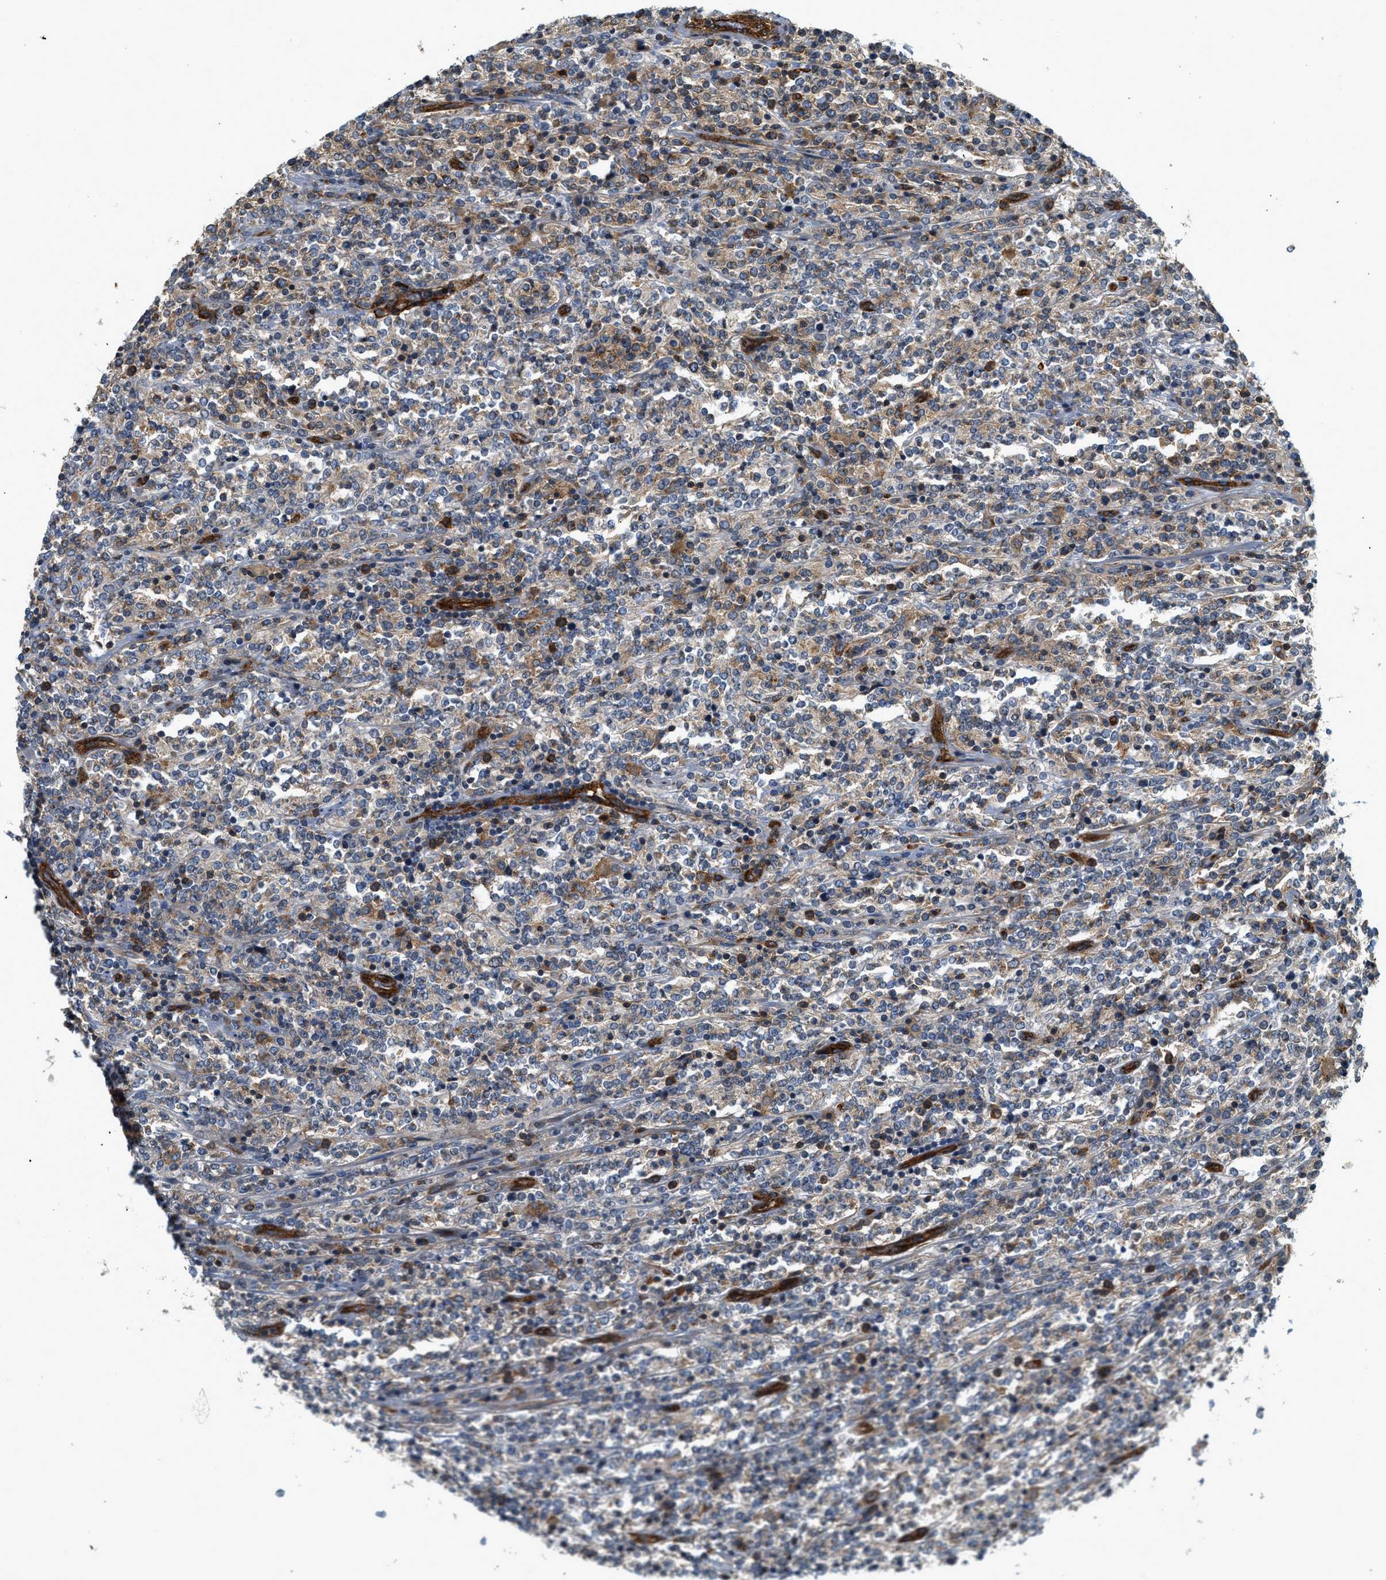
{"staining": {"intensity": "moderate", "quantity": "<25%", "location": "cytoplasmic/membranous"}, "tissue": "lymphoma", "cell_type": "Tumor cells", "image_type": "cancer", "snomed": [{"axis": "morphology", "description": "Malignant lymphoma, non-Hodgkin's type, High grade"}, {"axis": "topography", "description": "Soft tissue"}], "caption": "A histopathology image of human malignant lymphoma, non-Hodgkin's type (high-grade) stained for a protein reveals moderate cytoplasmic/membranous brown staining in tumor cells.", "gene": "HIP1", "patient": {"sex": "male", "age": 18}}